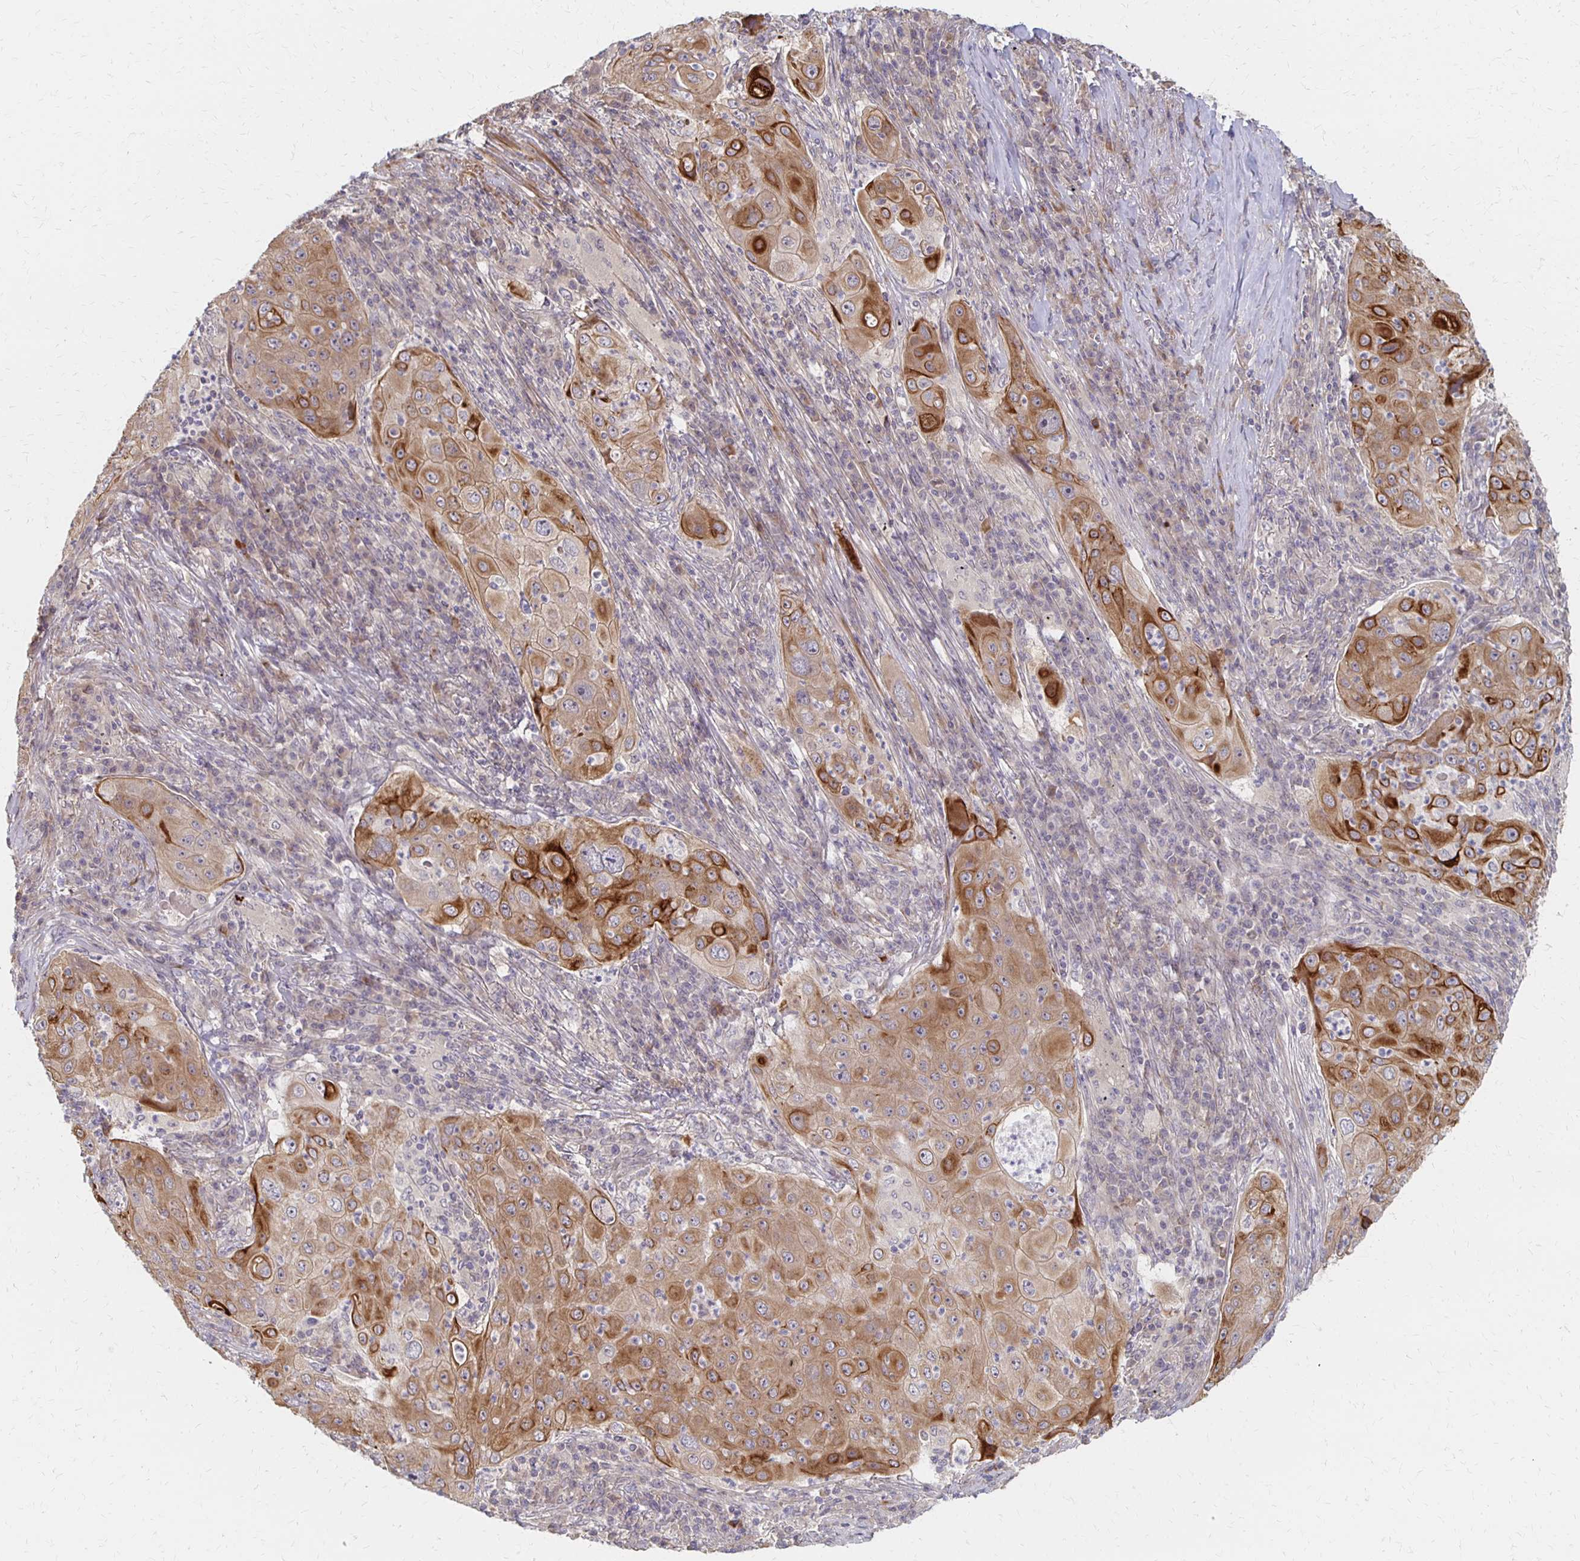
{"staining": {"intensity": "moderate", "quantity": "25%-75%", "location": "cytoplasmic/membranous"}, "tissue": "lung cancer", "cell_type": "Tumor cells", "image_type": "cancer", "snomed": [{"axis": "morphology", "description": "Squamous cell carcinoma, NOS"}, {"axis": "topography", "description": "Lung"}], "caption": "Moderate cytoplasmic/membranous protein positivity is seen in about 25%-75% of tumor cells in squamous cell carcinoma (lung). (IHC, brightfield microscopy, high magnification).", "gene": "PRKCB", "patient": {"sex": "female", "age": 59}}